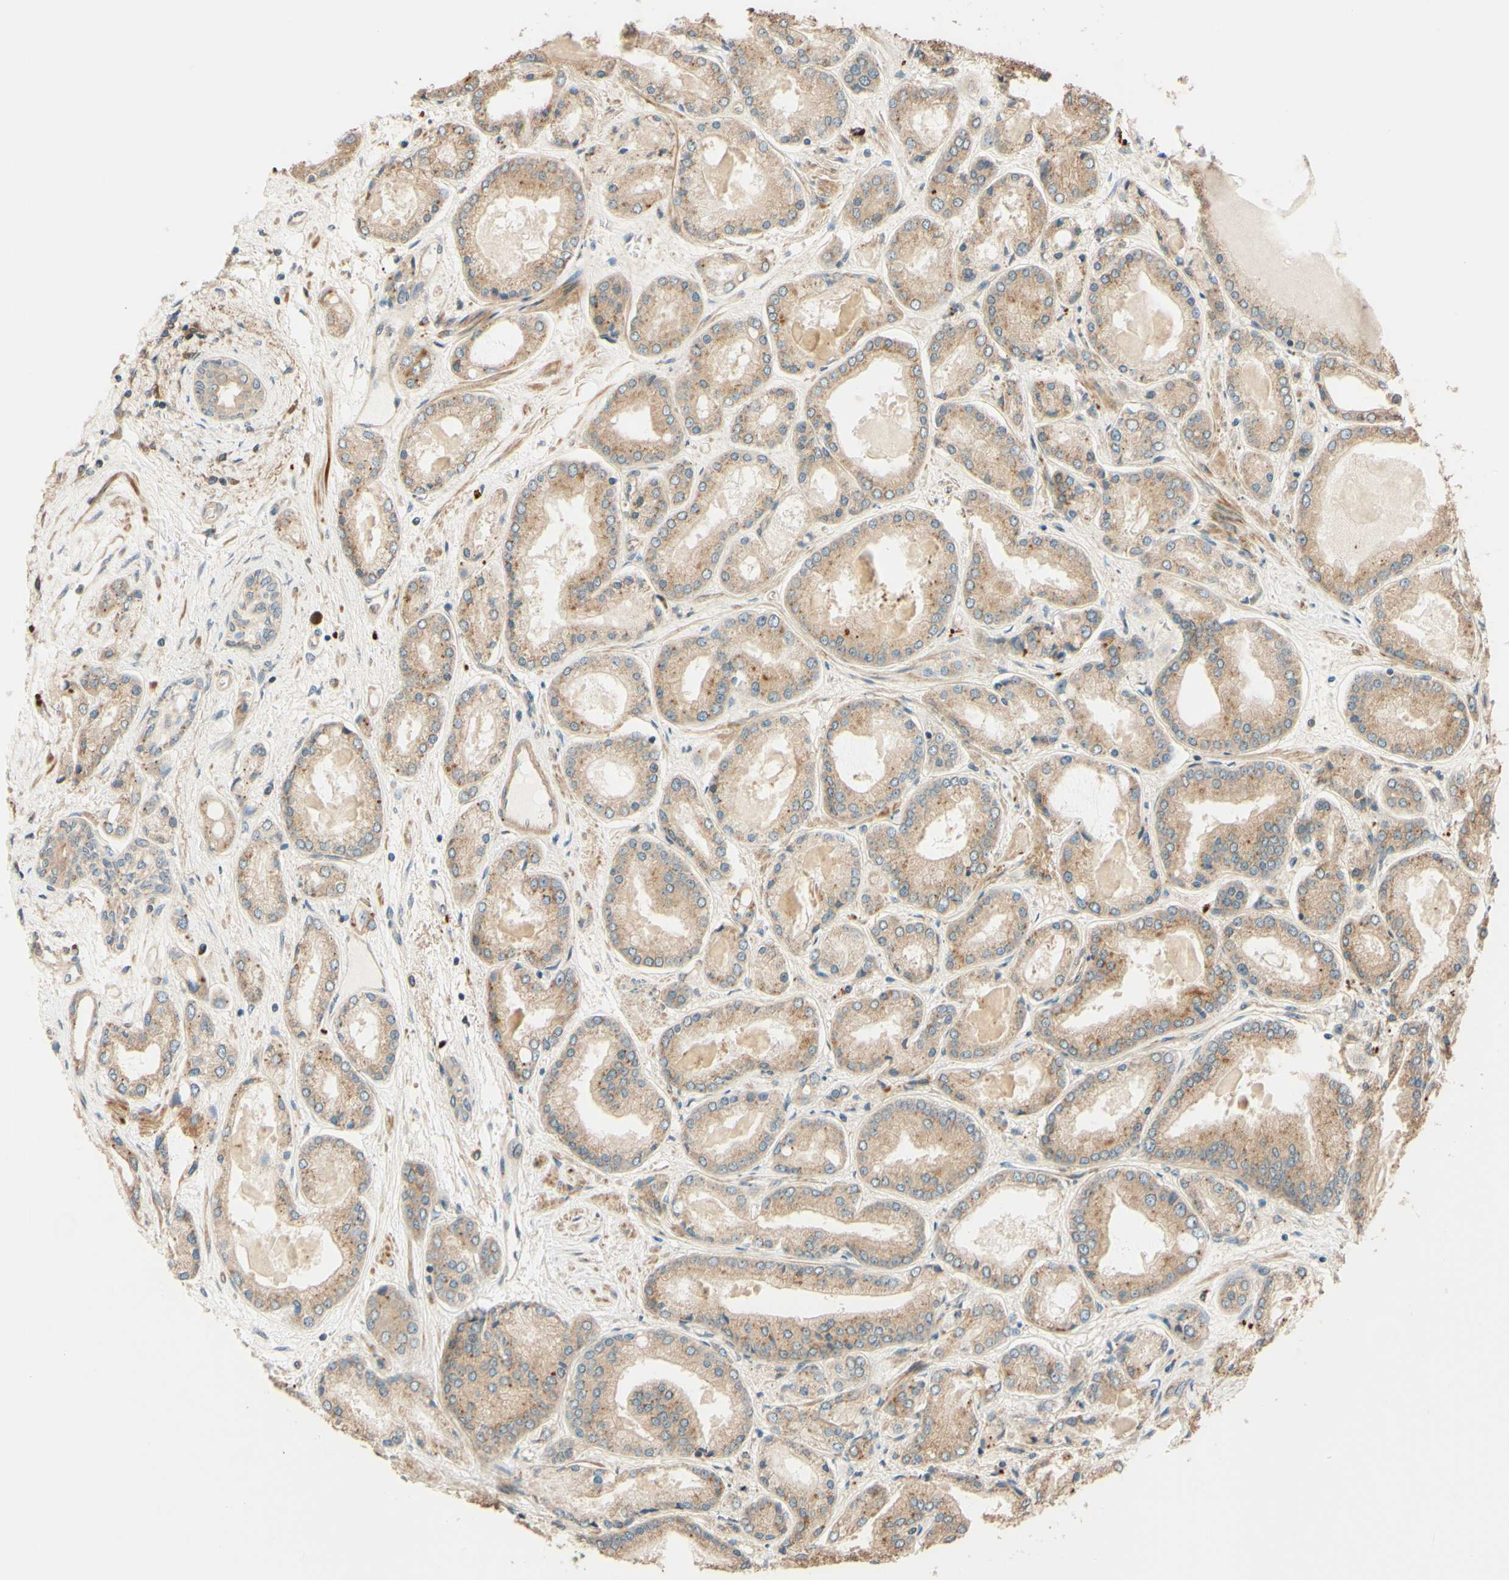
{"staining": {"intensity": "weak", "quantity": ">75%", "location": "cytoplasmic/membranous"}, "tissue": "prostate cancer", "cell_type": "Tumor cells", "image_type": "cancer", "snomed": [{"axis": "morphology", "description": "Adenocarcinoma, High grade"}, {"axis": "topography", "description": "Prostate"}], "caption": "Immunohistochemical staining of prostate cancer reveals low levels of weak cytoplasmic/membranous protein expression in about >75% of tumor cells.", "gene": "RNF19A", "patient": {"sex": "male", "age": 59}}